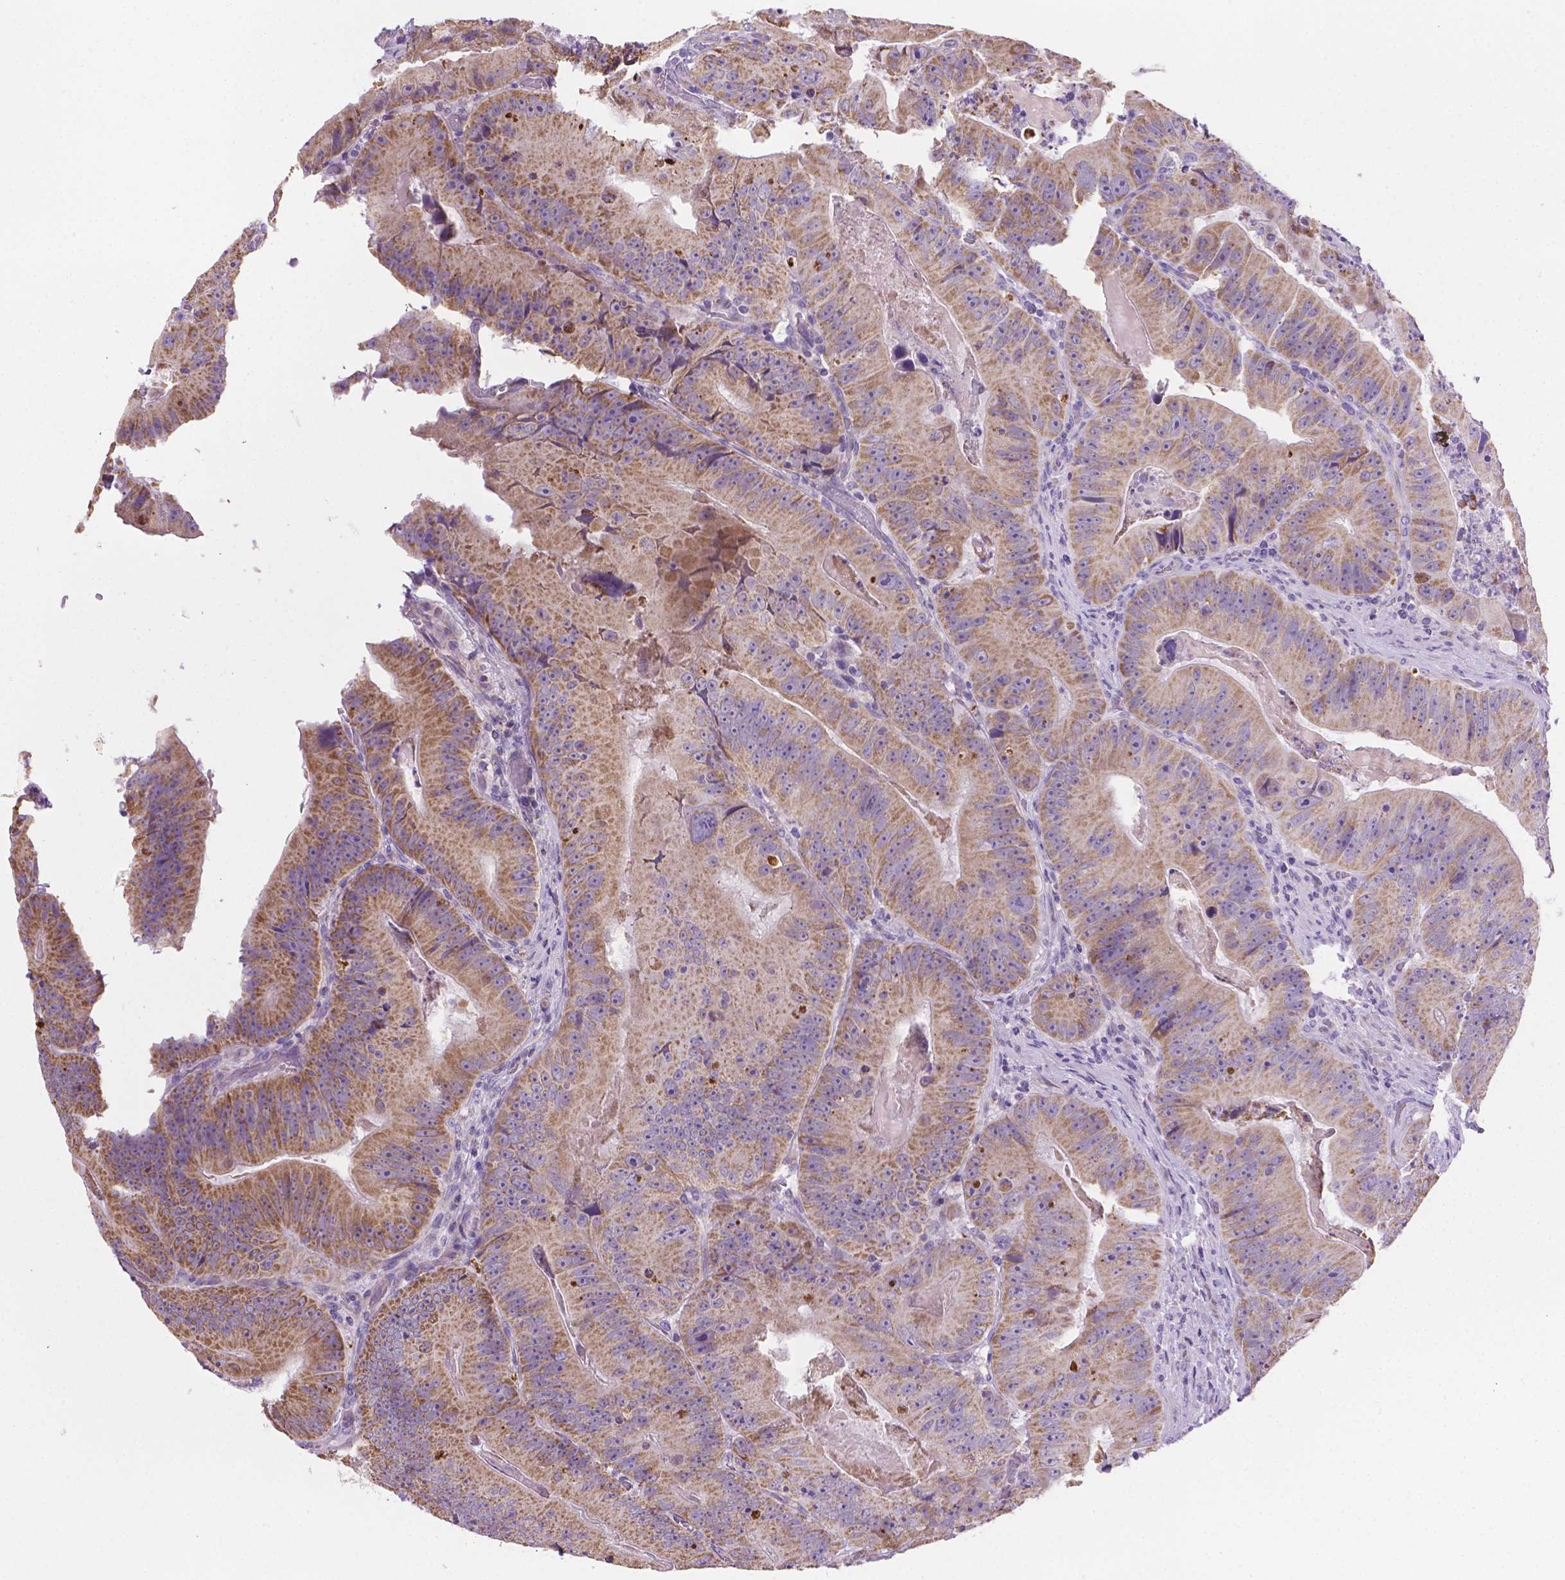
{"staining": {"intensity": "moderate", "quantity": ">75%", "location": "cytoplasmic/membranous"}, "tissue": "colorectal cancer", "cell_type": "Tumor cells", "image_type": "cancer", "snomed": [{"axis": "morphology", "description": "Adenocarcinoma, NOS"}, {"axis": "topography", "description": "Colon"}], "caption": "There is medium levels of moderate cytoplasmic/membranous positivity in tumor cells of adenocarcinoma (colorectal), as demonstrated by immunohistochemical staining (brown color).", "gene": "CSPG5", "patient": {"sex": "female", "age": 86}}